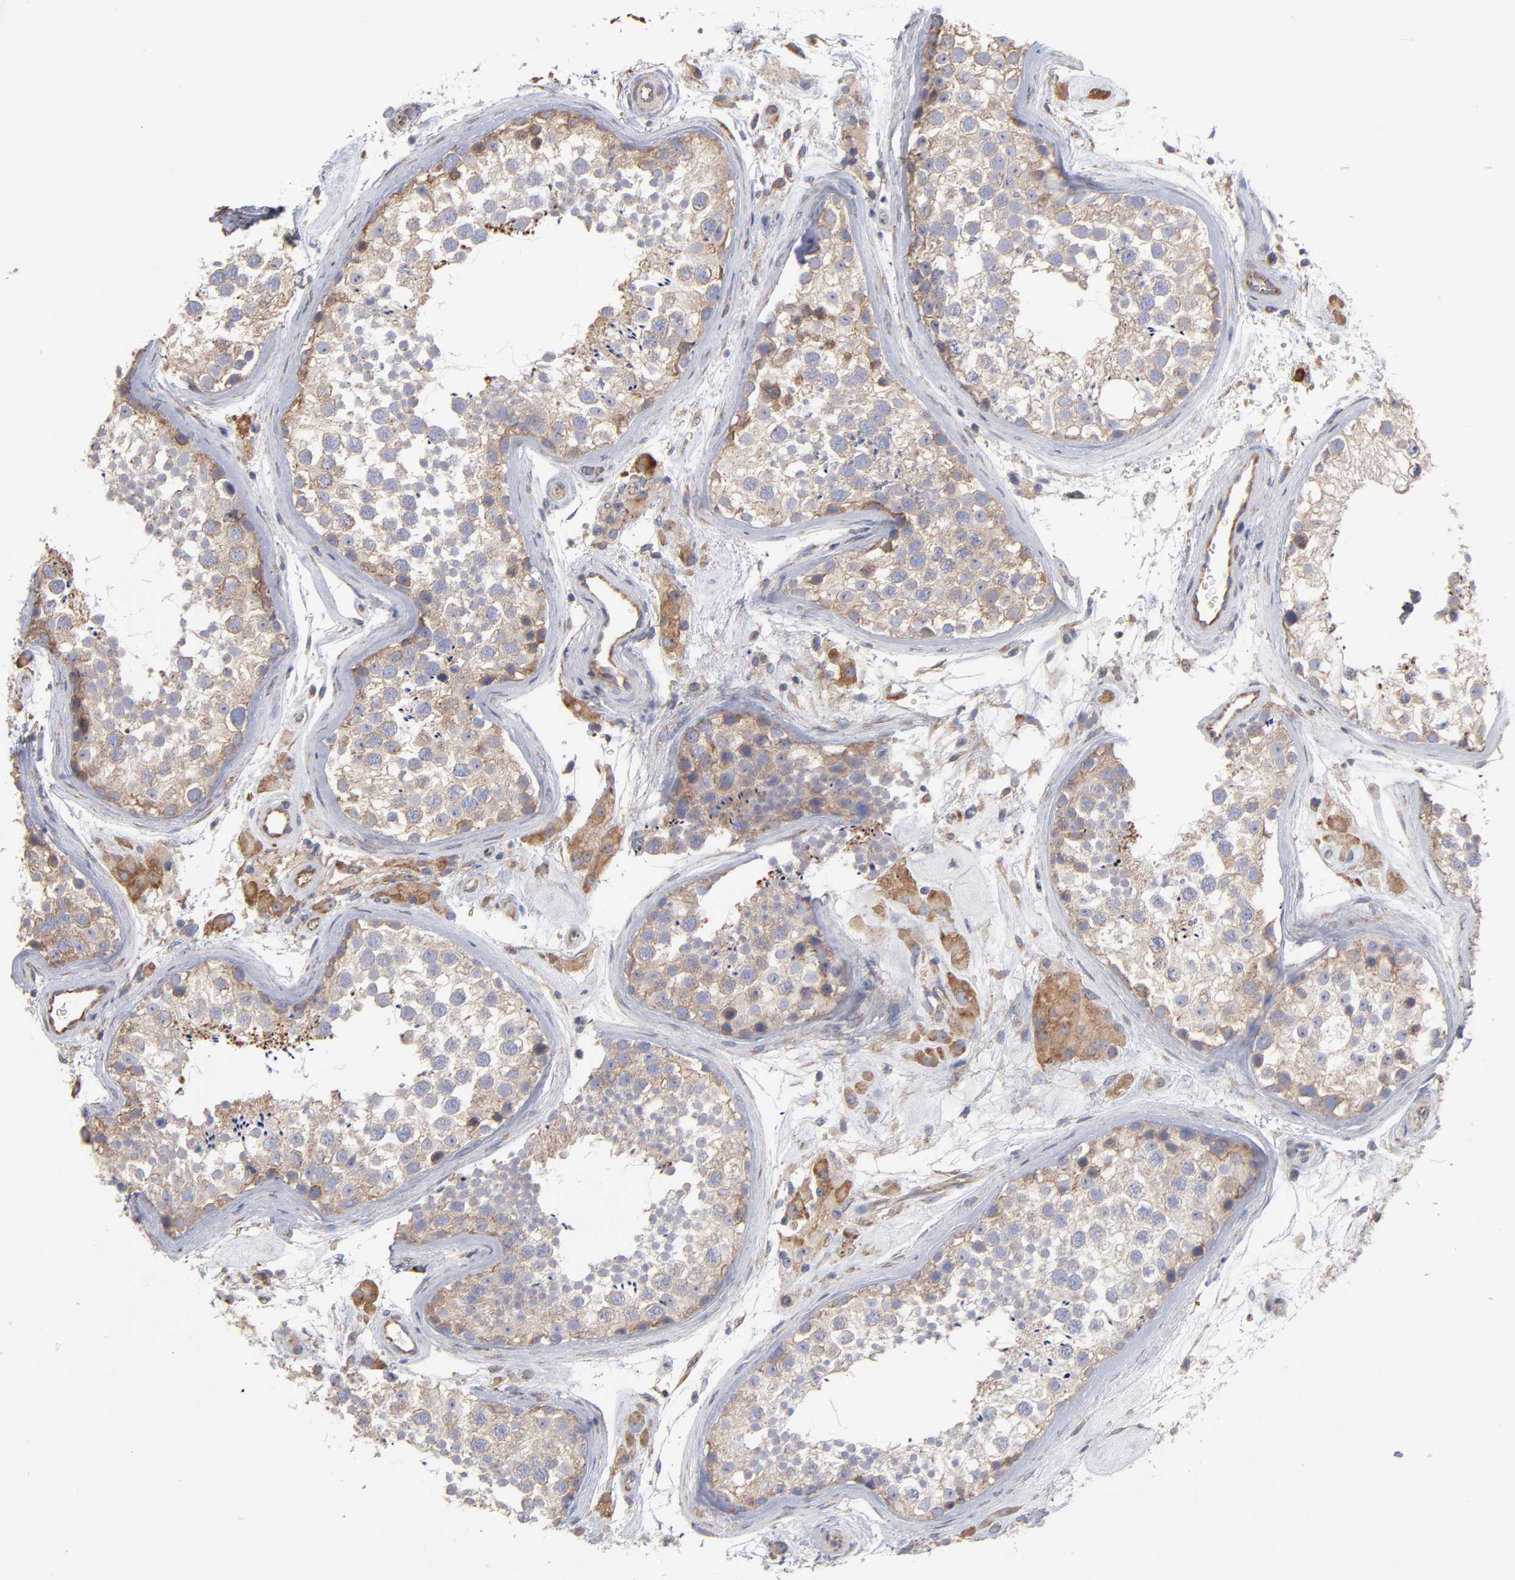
{"staining": {"intensity": "weak", "quantity": ">75%", "location": "cytoplasmic/membranous"}, "tissue": "testis", "cell_type": "Cells in seminiferous ducts", "image_type": "normal", "snomed": [{"axis": "morphology", "description": "Normal tissue, NOS"}, {"axis": "topography", "description": "Testis"}], "caption": "Testis stained for a protein (brown) demonstrates weak cytoplasmic/membranous positive staining in about >75% of cells in seminiferous ducts.", "gene": "RPL3", "patient": {"sex": "male", "age": 46}}